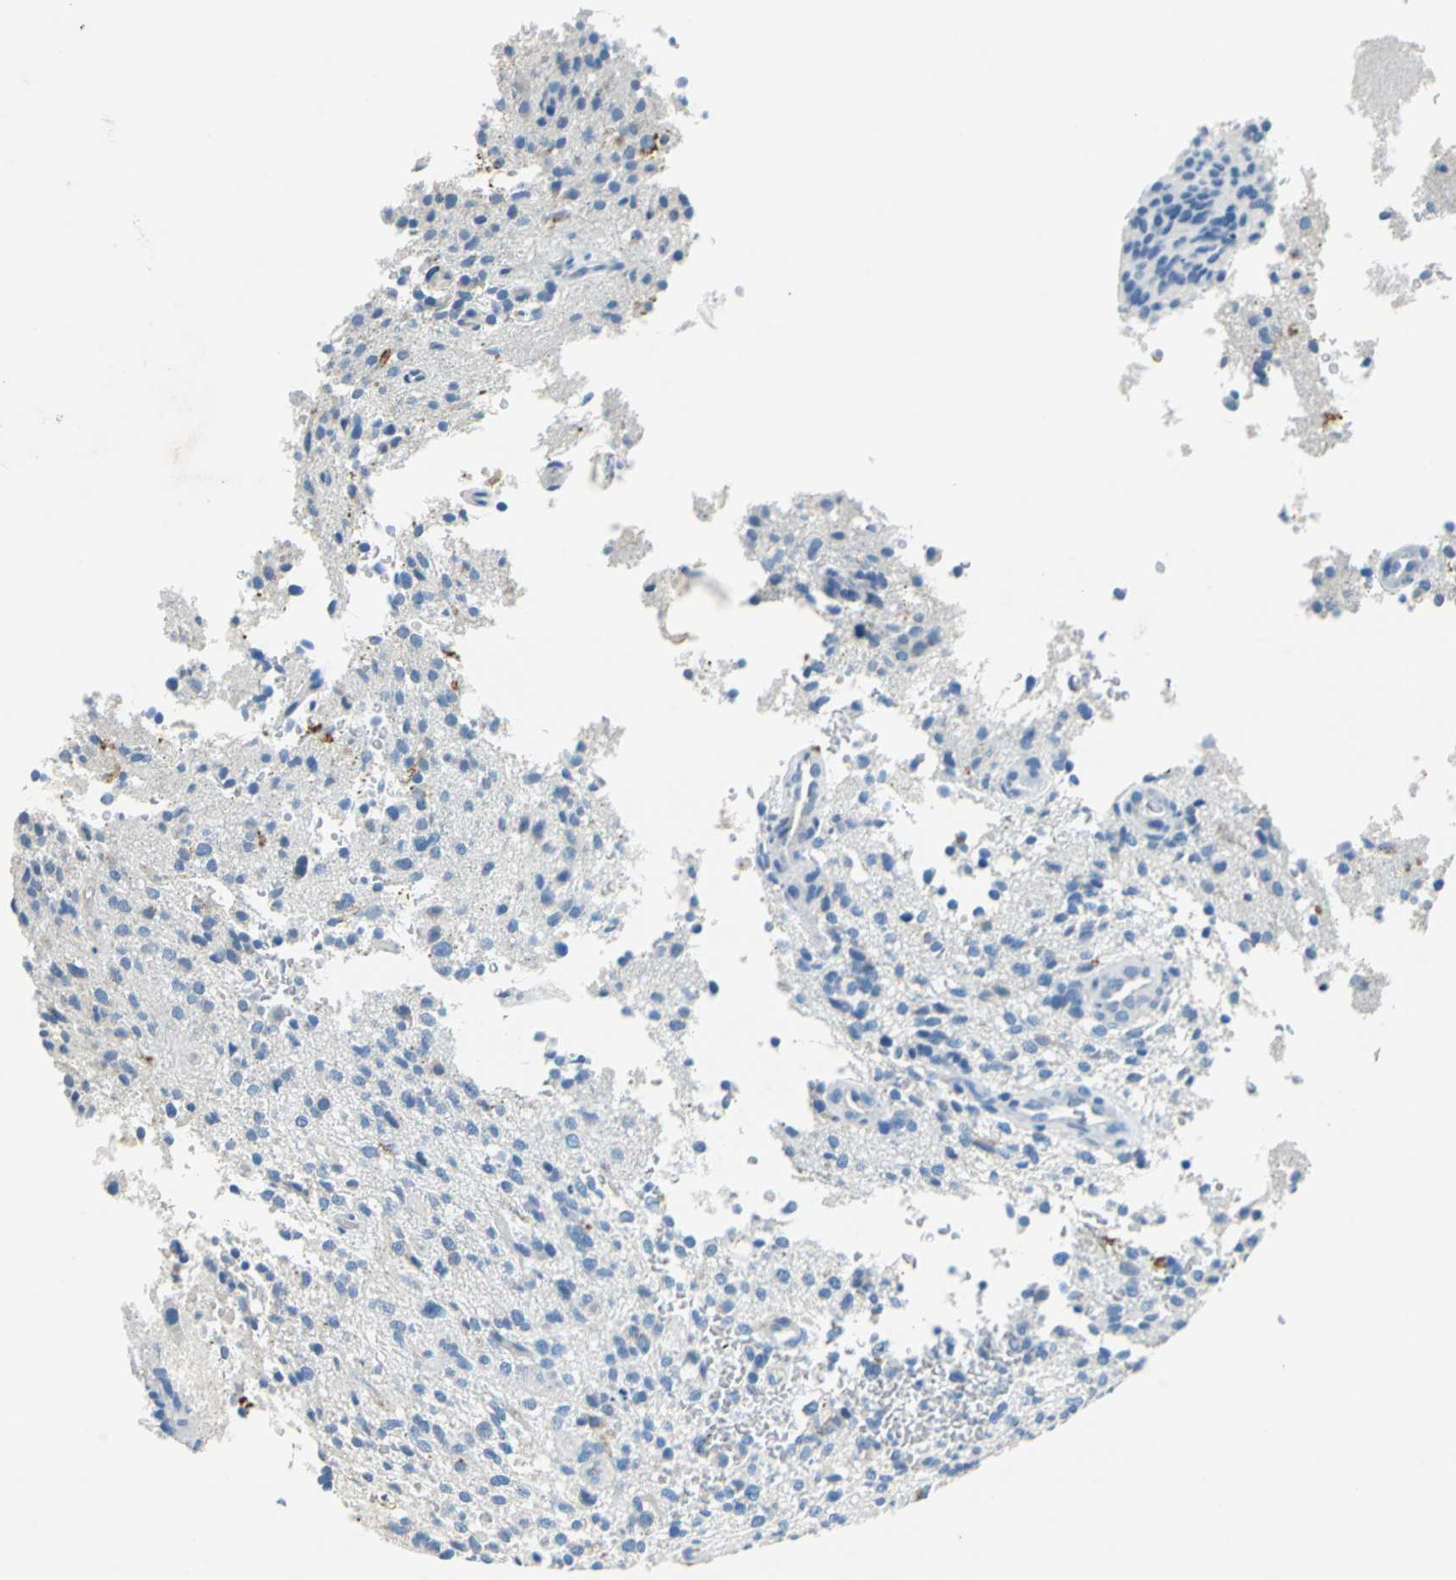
{"staining": {"intensity": "negative", "quantity": "none", "location": "none"}, "tissue": "glioma", "cell_type": "Tumor cells", "image_type": "cancer", "snomed": [{"axis": "morphology", "description": "Normal tissue, NOS"}, {"axis": "morphology", "description": "Glioma, malignant, High grade"}, {"axis": "topography", "description": "Cerebral cortex"}], "caption": "A high-resolution photomicrograph shows immunohistochemistry staining of glioma, which demonstrates no significant staining in tumor cells.", "gene": "TEX264", "patient": {"sex": "male", "age": 75}}